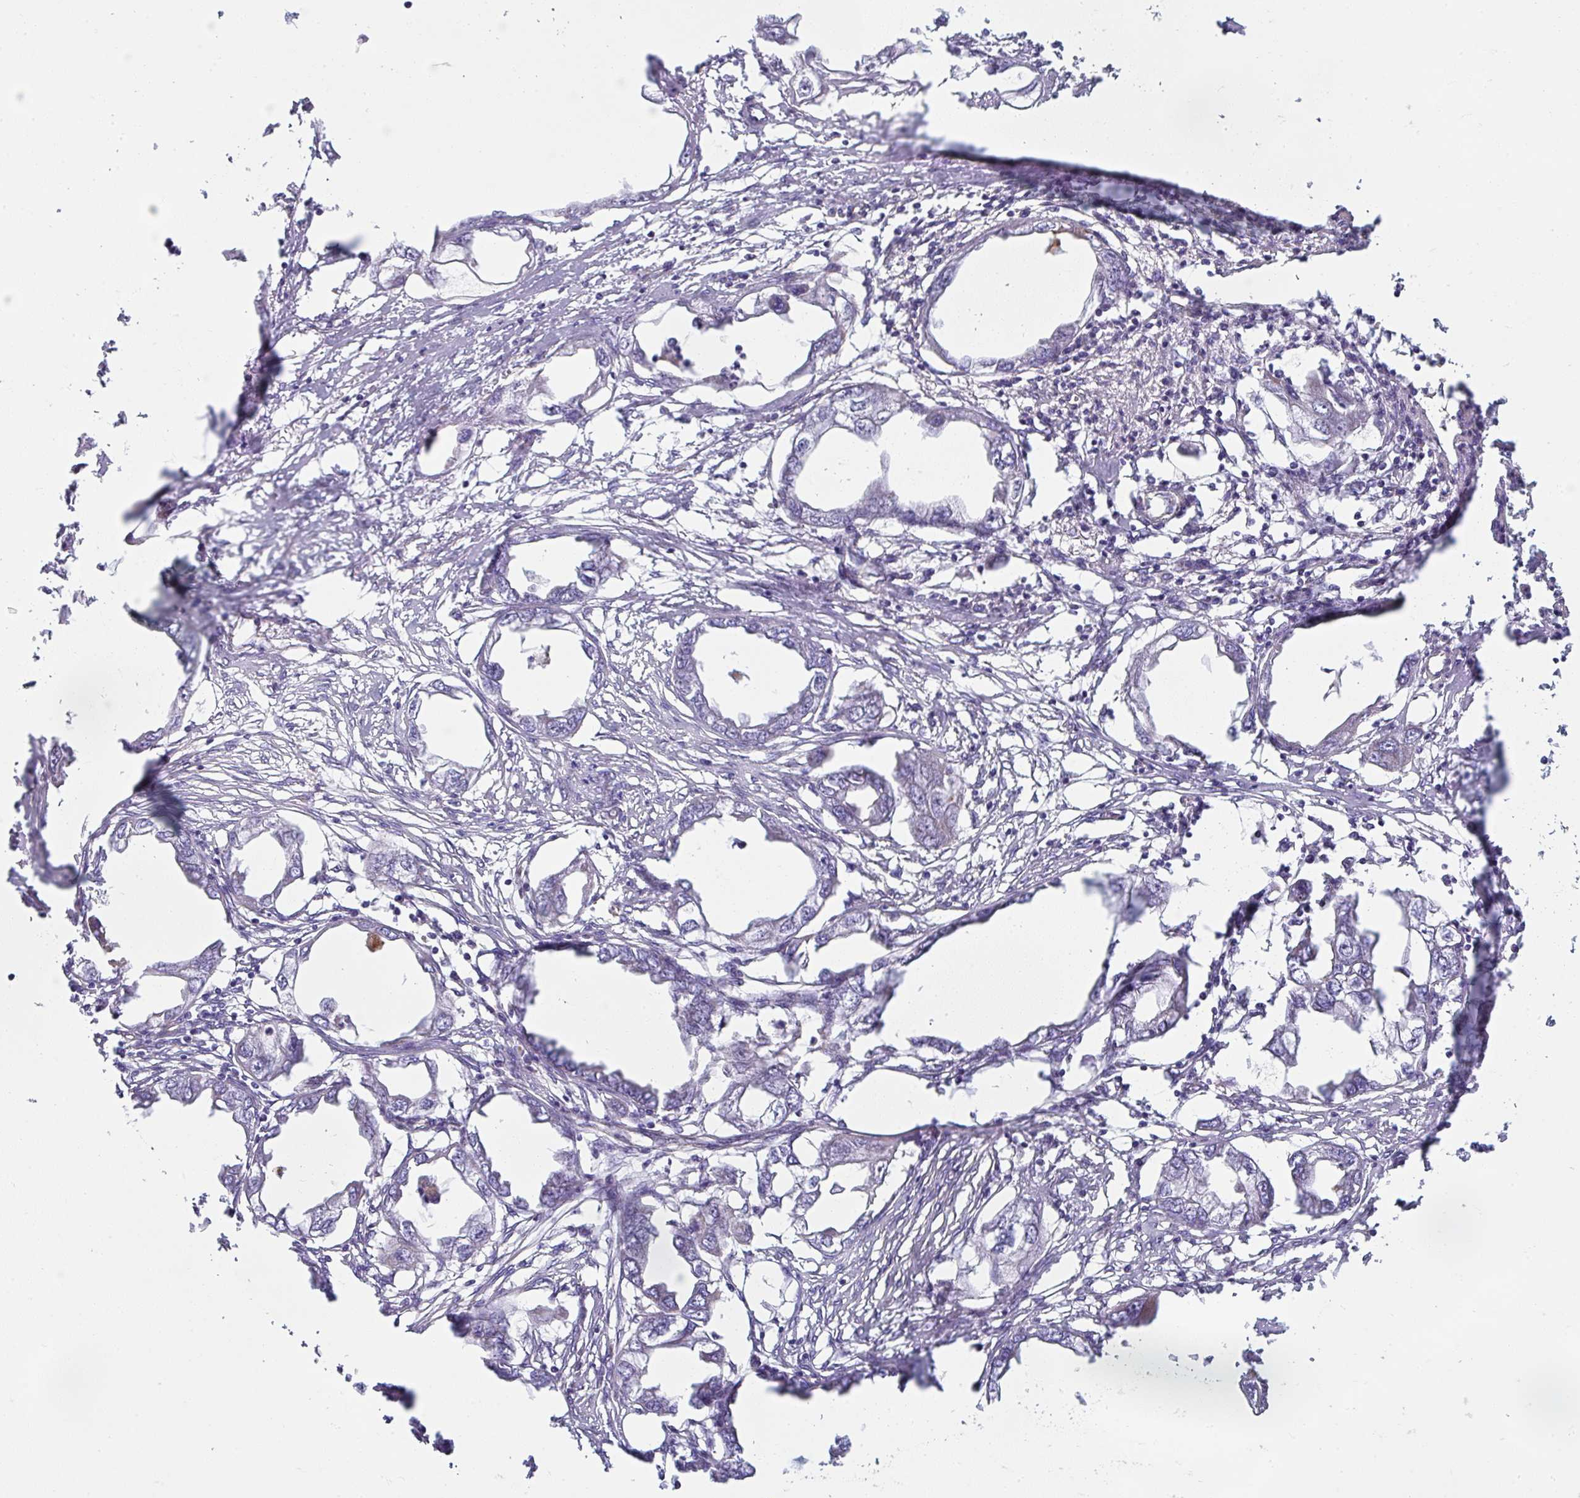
{"staining": {"intensity": "negative", "quantity": "none", "location": "none"}, "tissue": "endometrial cancer", "cell_type": "Tumor cells", "image_type": "cancer", "snomed": [{"axis": "morphology", "description": "Adenocarcinoma, NOS"}, {"axis": "morphology", "description": "Adenocarcinoma, metastatic, NOS"}, {"axis": "topography", "description": "Adipose tissue"}, {"axis": "topography", "description": "Endometrium"}], "caption": "Image shows no protein staining in tumor cells of endometrial cancer (adenocarcinoma) tissue.", "gene": "ANKUB1", "patient": {"sex": "female", "age": 67}}